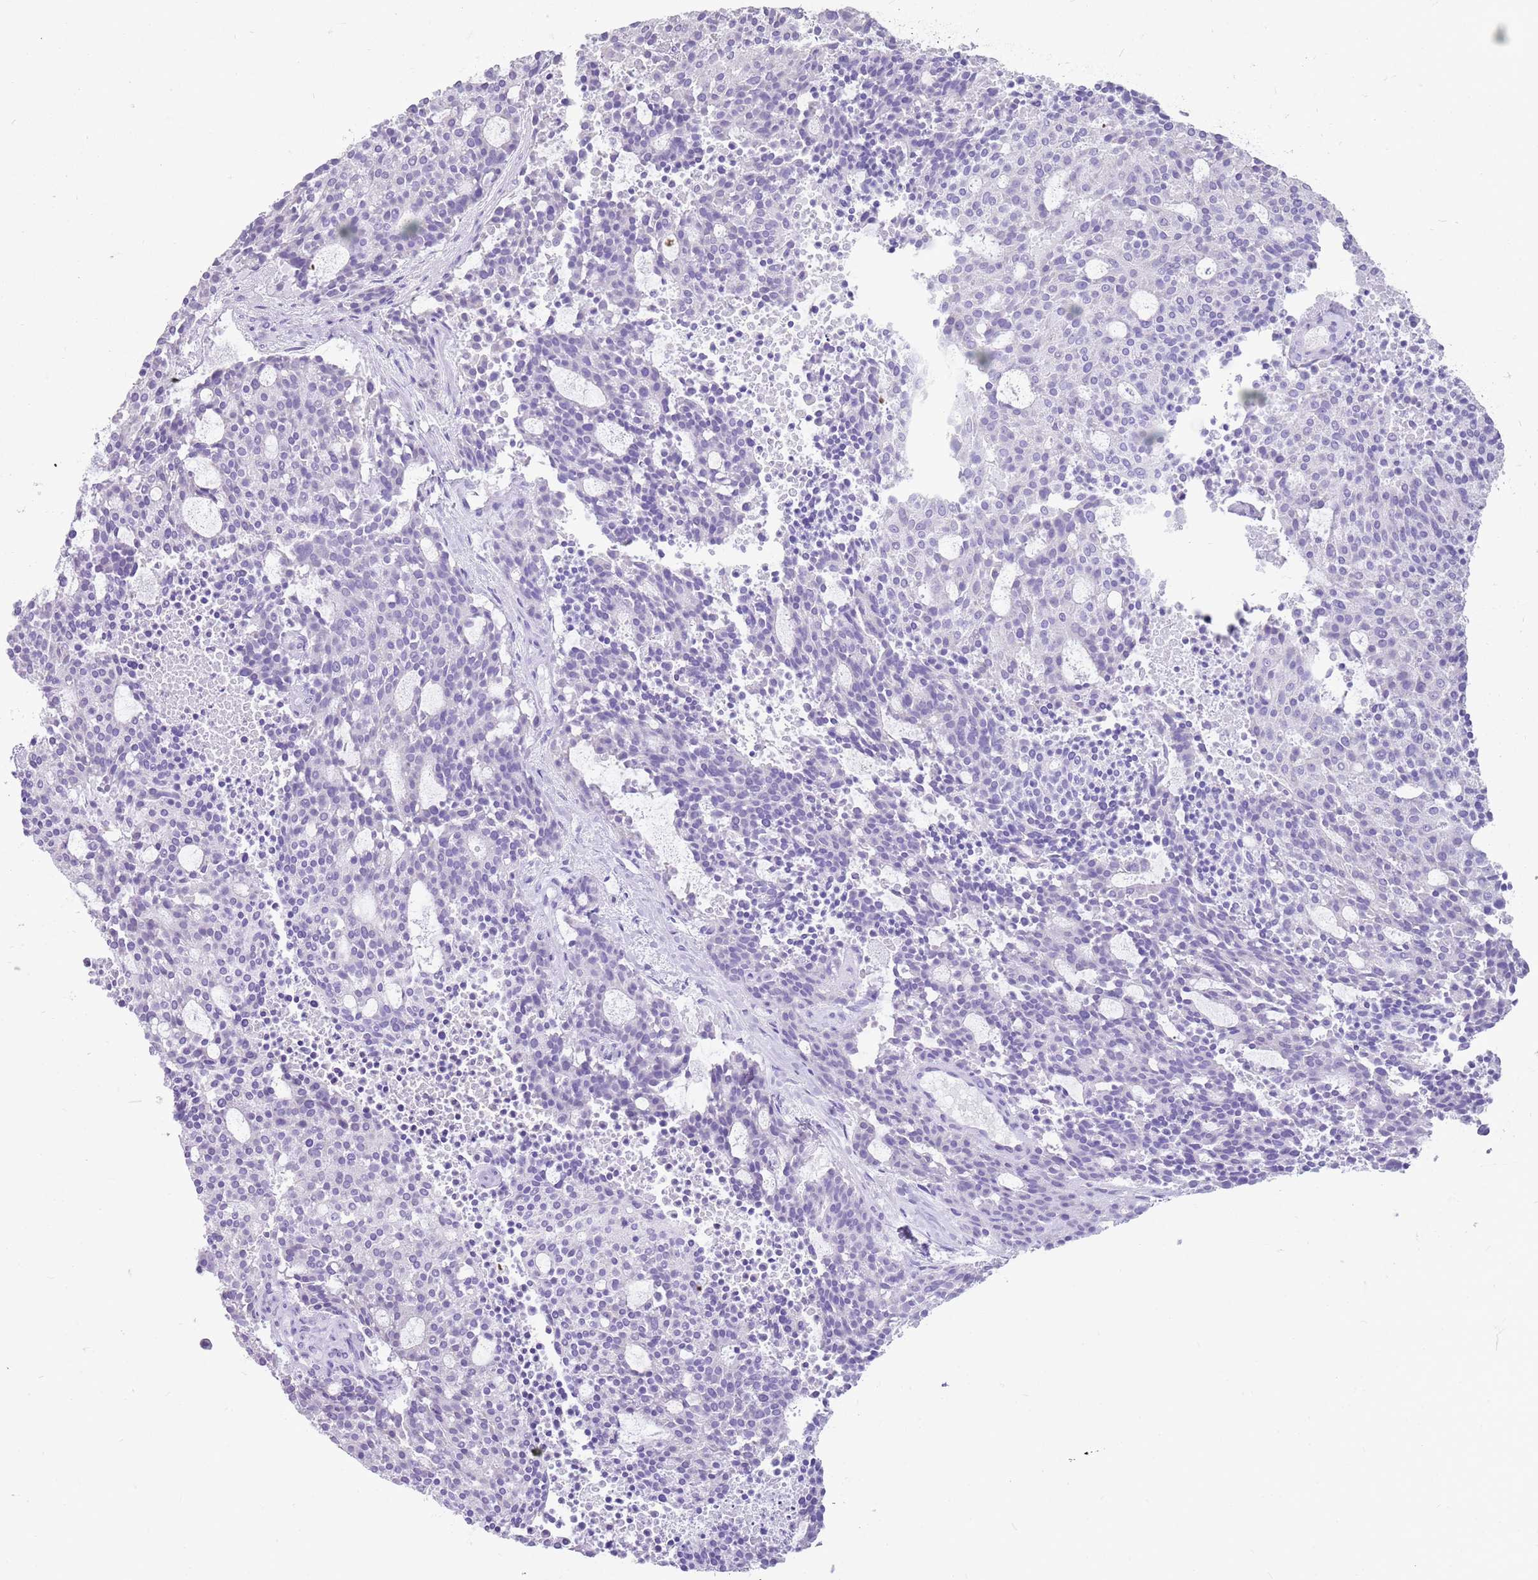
{"staining": {"intensity": "negative", "quantity": "none", "location": "none"}, "tissue": "carcinoid", "cell_type": "Tumor cells", "image_type": "cancer", "snomed": [{"axis": "morphology", "description": "Carcinoid, malignant, NOS"}, {"axis": "topography", "description": "Pancreas"}], "caption": "An immunohistochemistry (IHC) micrograph of carcinoid is shown. There is no staining in tumor cells of carcinoid.", "gene": "NBPF3", "patient": {"sex": "female", "age": 54}}